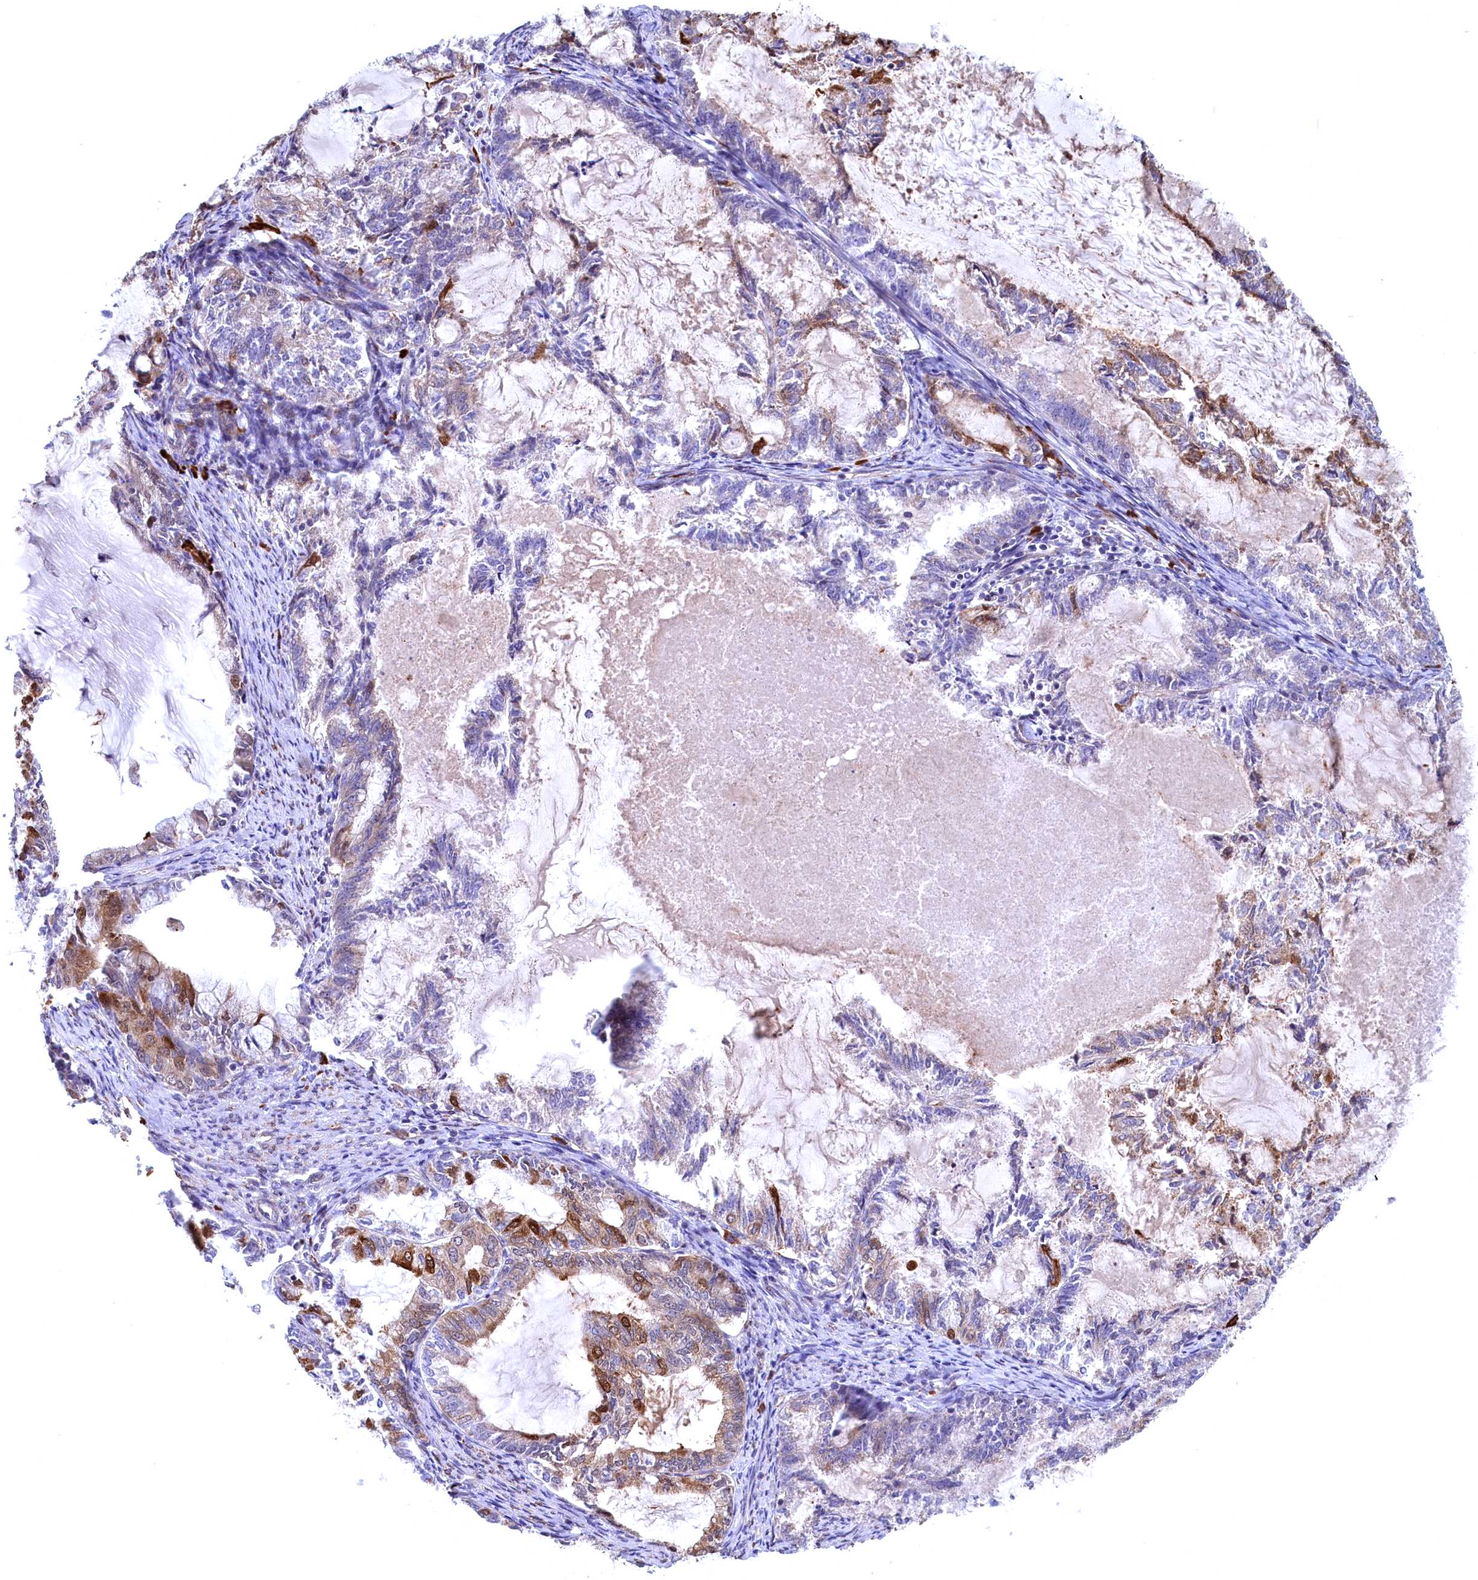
{"staining": {"intensity": "moderate", "quantity": "<25%", "location": "cytoplasmic/membranous"}, "tissue": "endometrial cancer", "cell_type": "Tumor cells", "image_type": "cancer", "snomed": [{"axis": "morphology", "description": "Adenocarcinoma, NOS"}, {"axis": "topography", "description": "Endometrium"}], "caption": "Immunohistochemistry micrograph of human endometrial adenocarcinoma stained for a protein (brown), which reveals low levels of moderate cytoplasmic/membranous expression in approximately <25% of tumor cells.", "gene": "JPT2", "patient": {"sex": "female", "age": 86}}